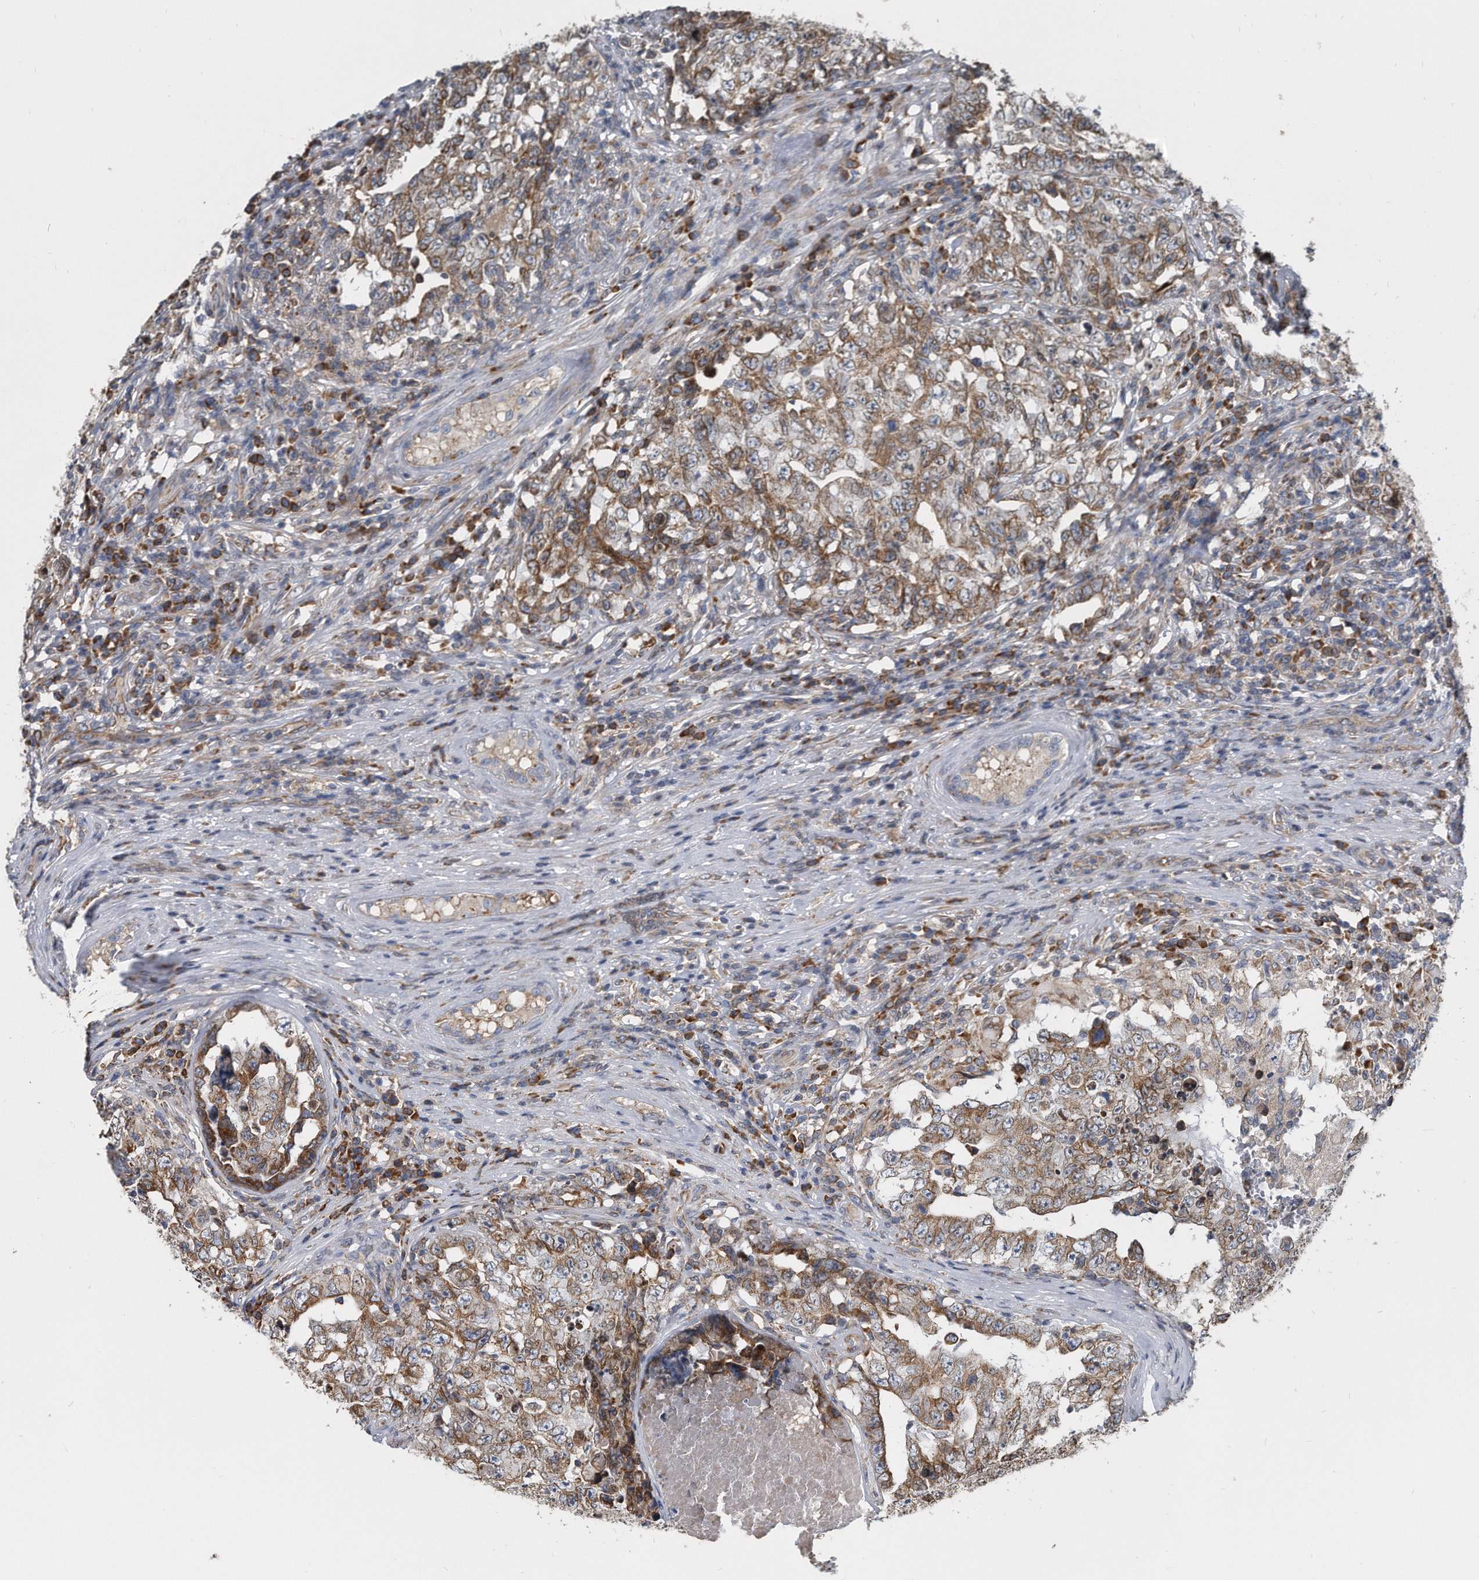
{"staining": {"intensity": "moderate", "quantity": ">75%", "location": "cytoplasmic/membranous"}, "tissue": "testis cancer", "cell_type": "Tumor cells", "image_type": "cancer", "snomed": [{"axis": "morphology", "description": "Carcinoma, Embryonal, NOS"}, {"axis": "topography", "description": "Testis"}], "caption": "Embryonal carcinoma (testis) was stained to show a protein in brown. There is medium levels of moderate cytoplasmic/membranous positivity in approximately >75% of tumor cells.", "gene": "CCDC47", "patient": {"sex": "male", "age": 26}}